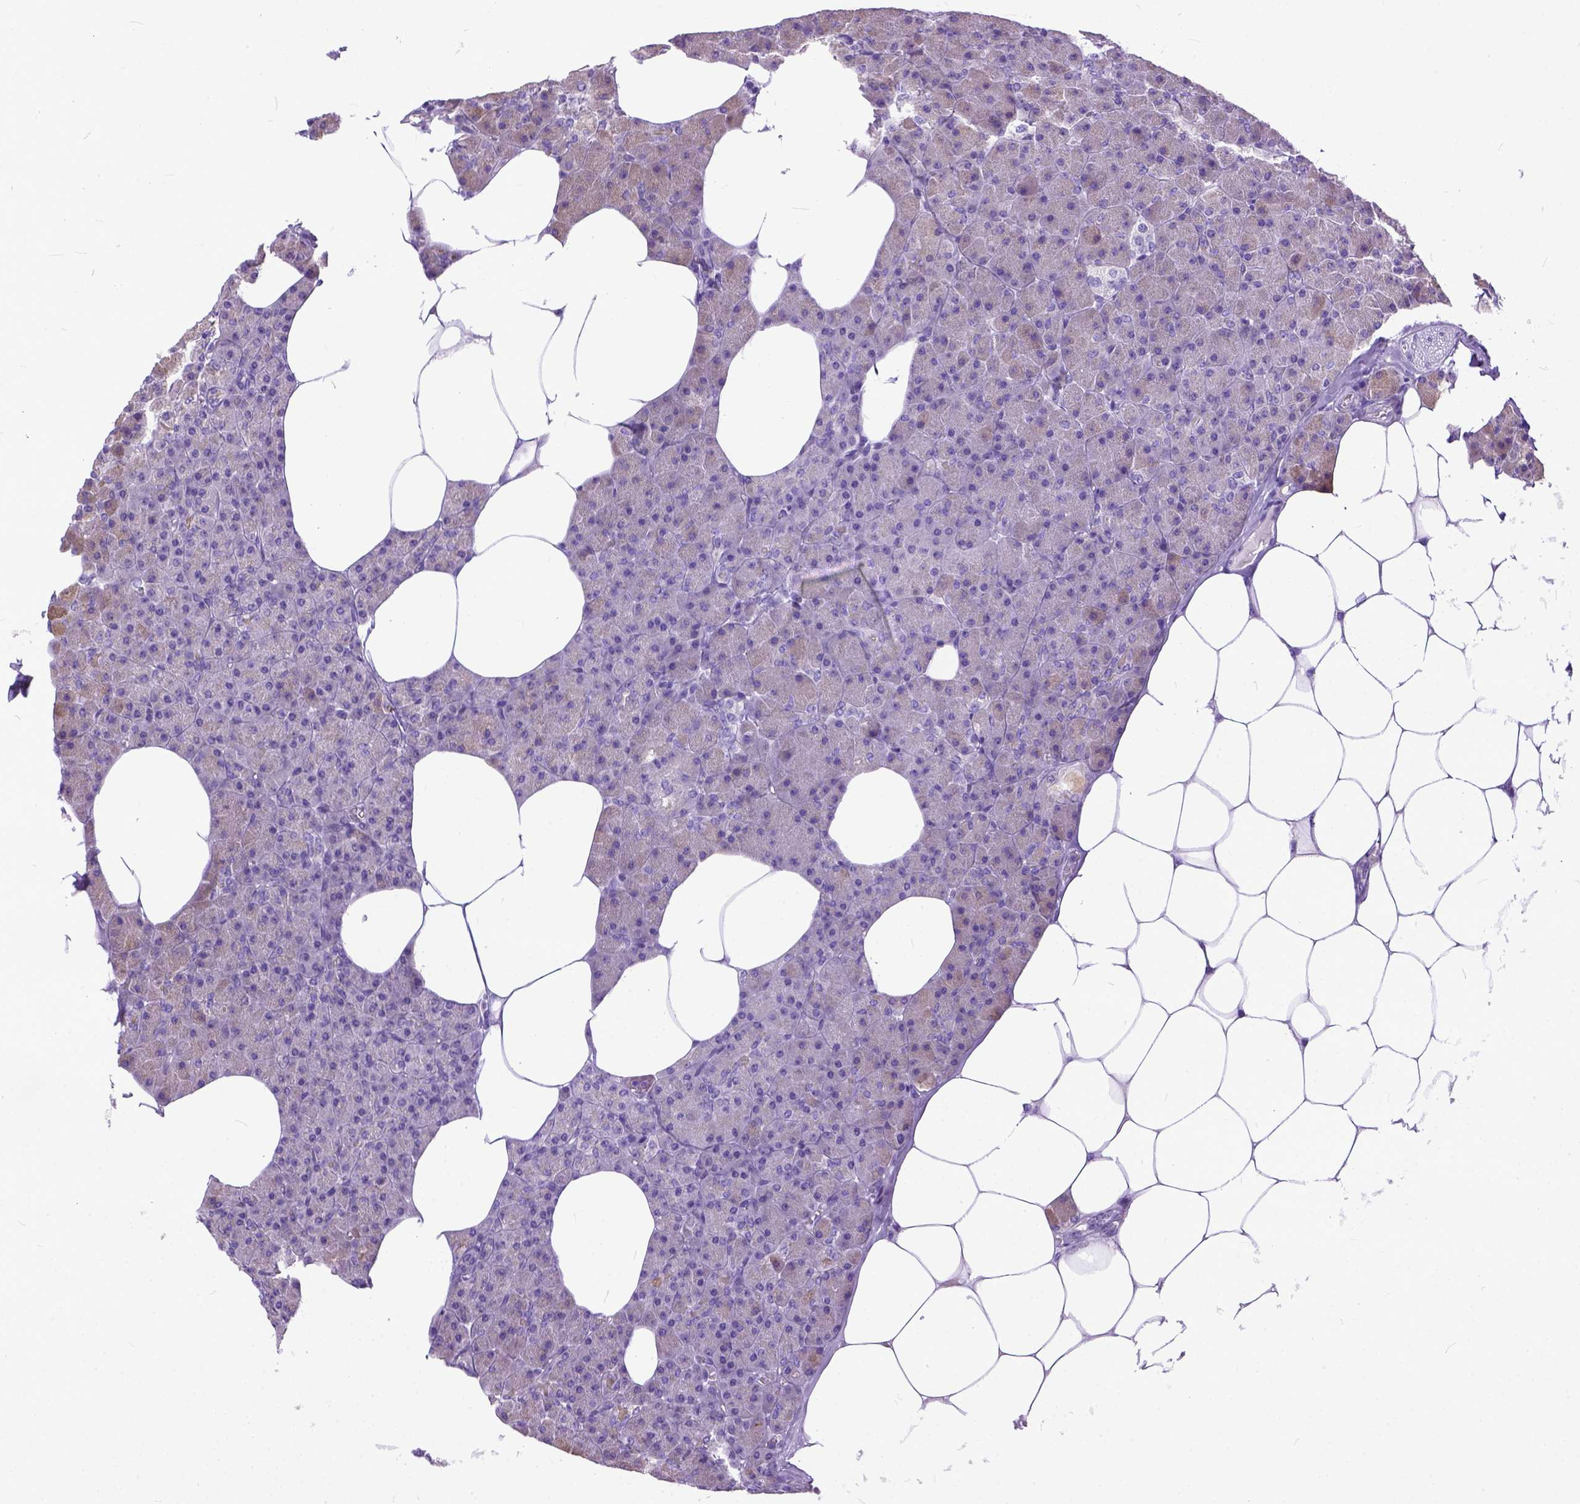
{"staining": {"intensity": "negative", "quantity": "none", "location": "none"}, "tissue": "pancreas", "cell_type": "Exocrine glandular cells", "image_type": "normal", "snomed": [{"axis": "morphology", "description": "Normal tissue, NOS"}, {"axis": "topography", "description": "Pancreas"}], "caption": "High magnification brightfield microscopy of benign pancreas stained with DAB (brown) and counterstained with hematoxylin (blue): exocrine glandular cells show no significant staining. (DAB (3,3'-diaminobenzidine) immunohistochemistry (IHC), high magnification).", "gene": "PLK5", "patient": {"sex": "female", "age": 45}}